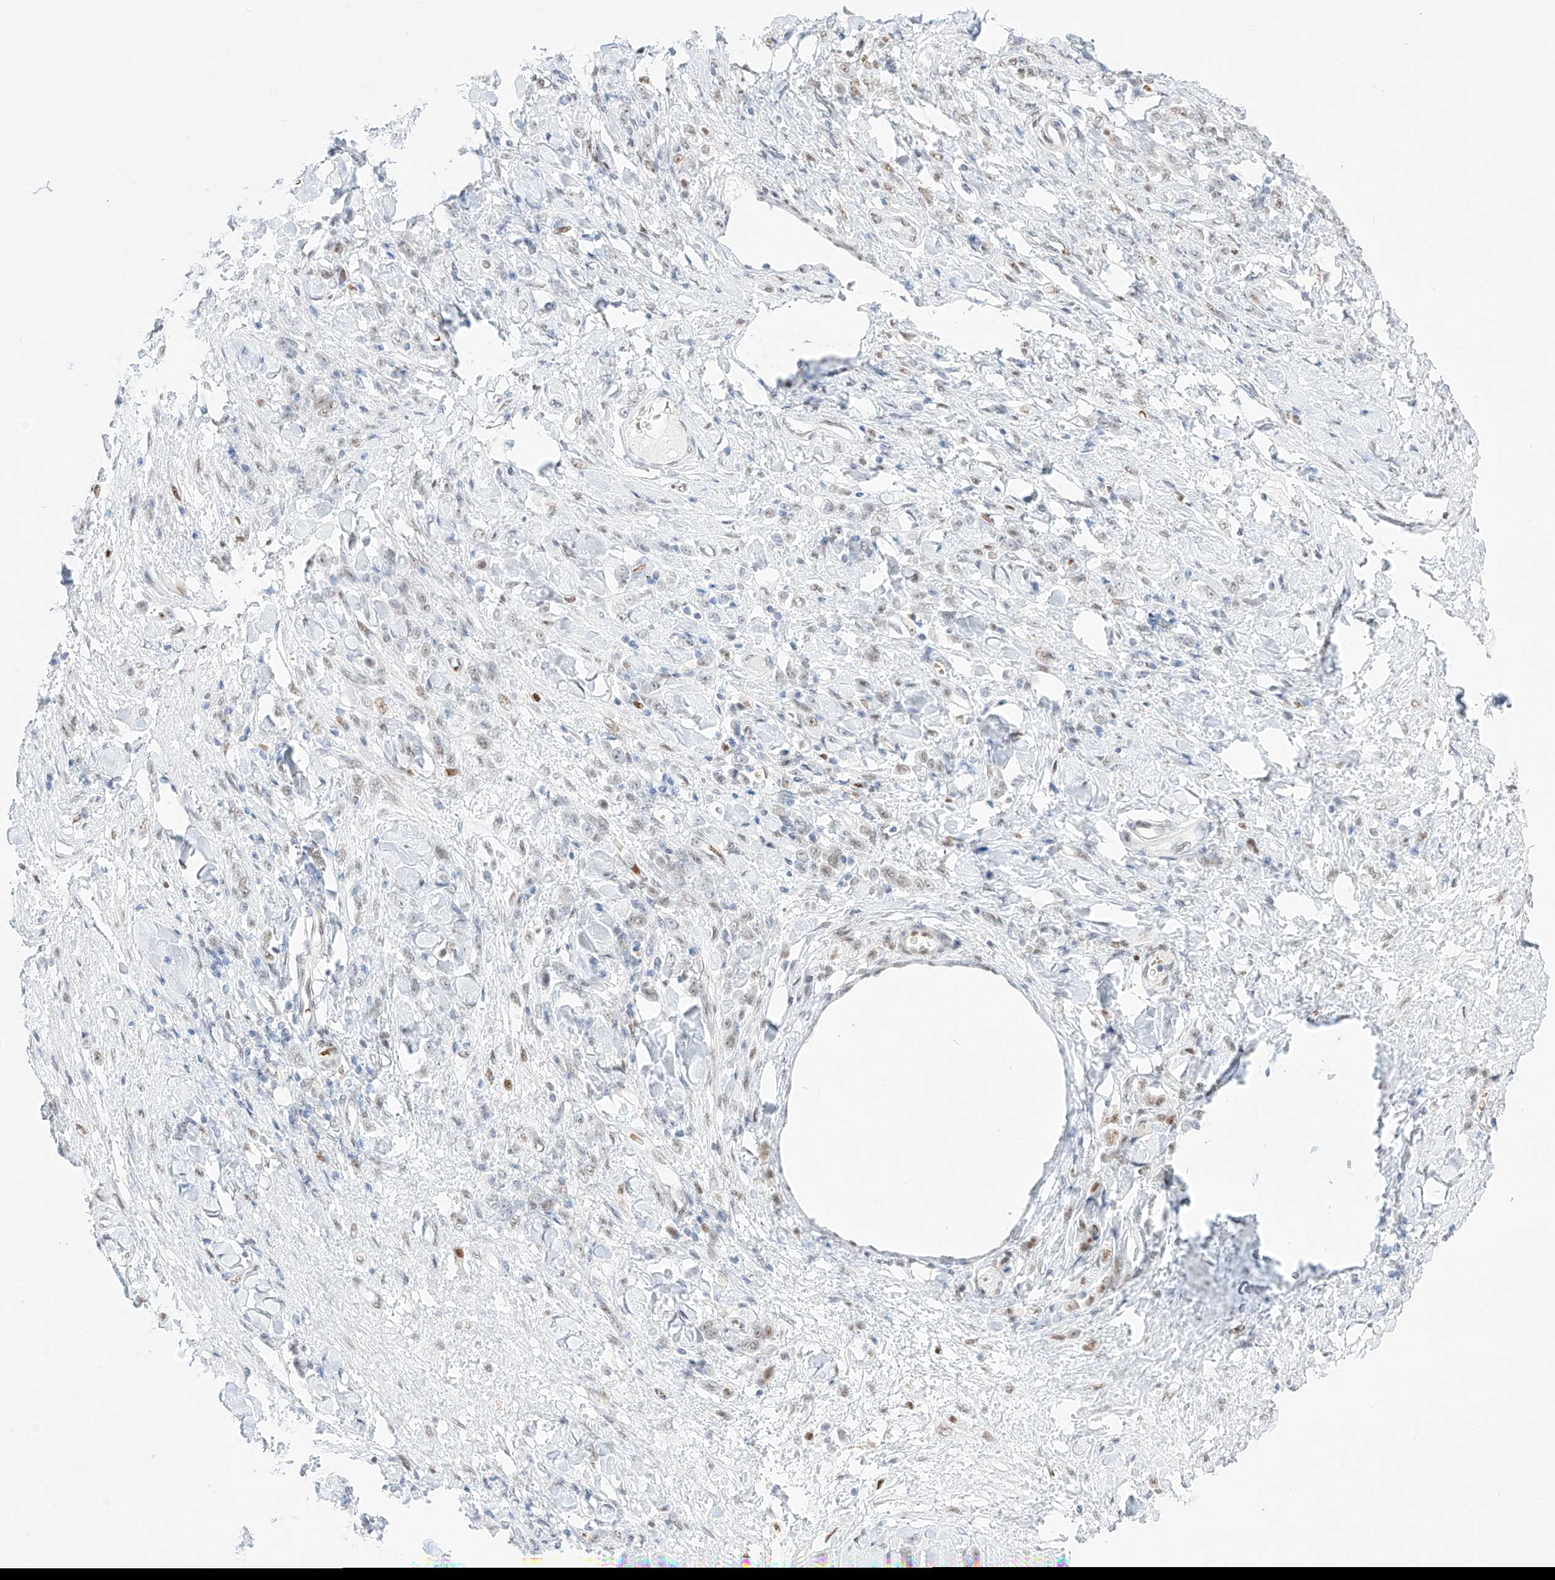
{"staining": {"intensity": "weak", "quantity": "<25%", "location": "nuclear"}, "tissue": "stomach cancer", "cell_type": "Tumor cells", "image_type": "cancer", "snomed": [{"axis": "morphology", "description": "Normal tissue, NOS"}, {"axis": "morphology", "description": "Adenocarcinoma, NOS"}, {"axis": "topography", "description": "Stomach"}], "caption": "High power microscopy histopathology image of an IHC image of adenocarcinoma (stomach), revealing no significant staining in tumor cells.", "gene": "APIP", "patient": {"sex": "male", "age": 82}}